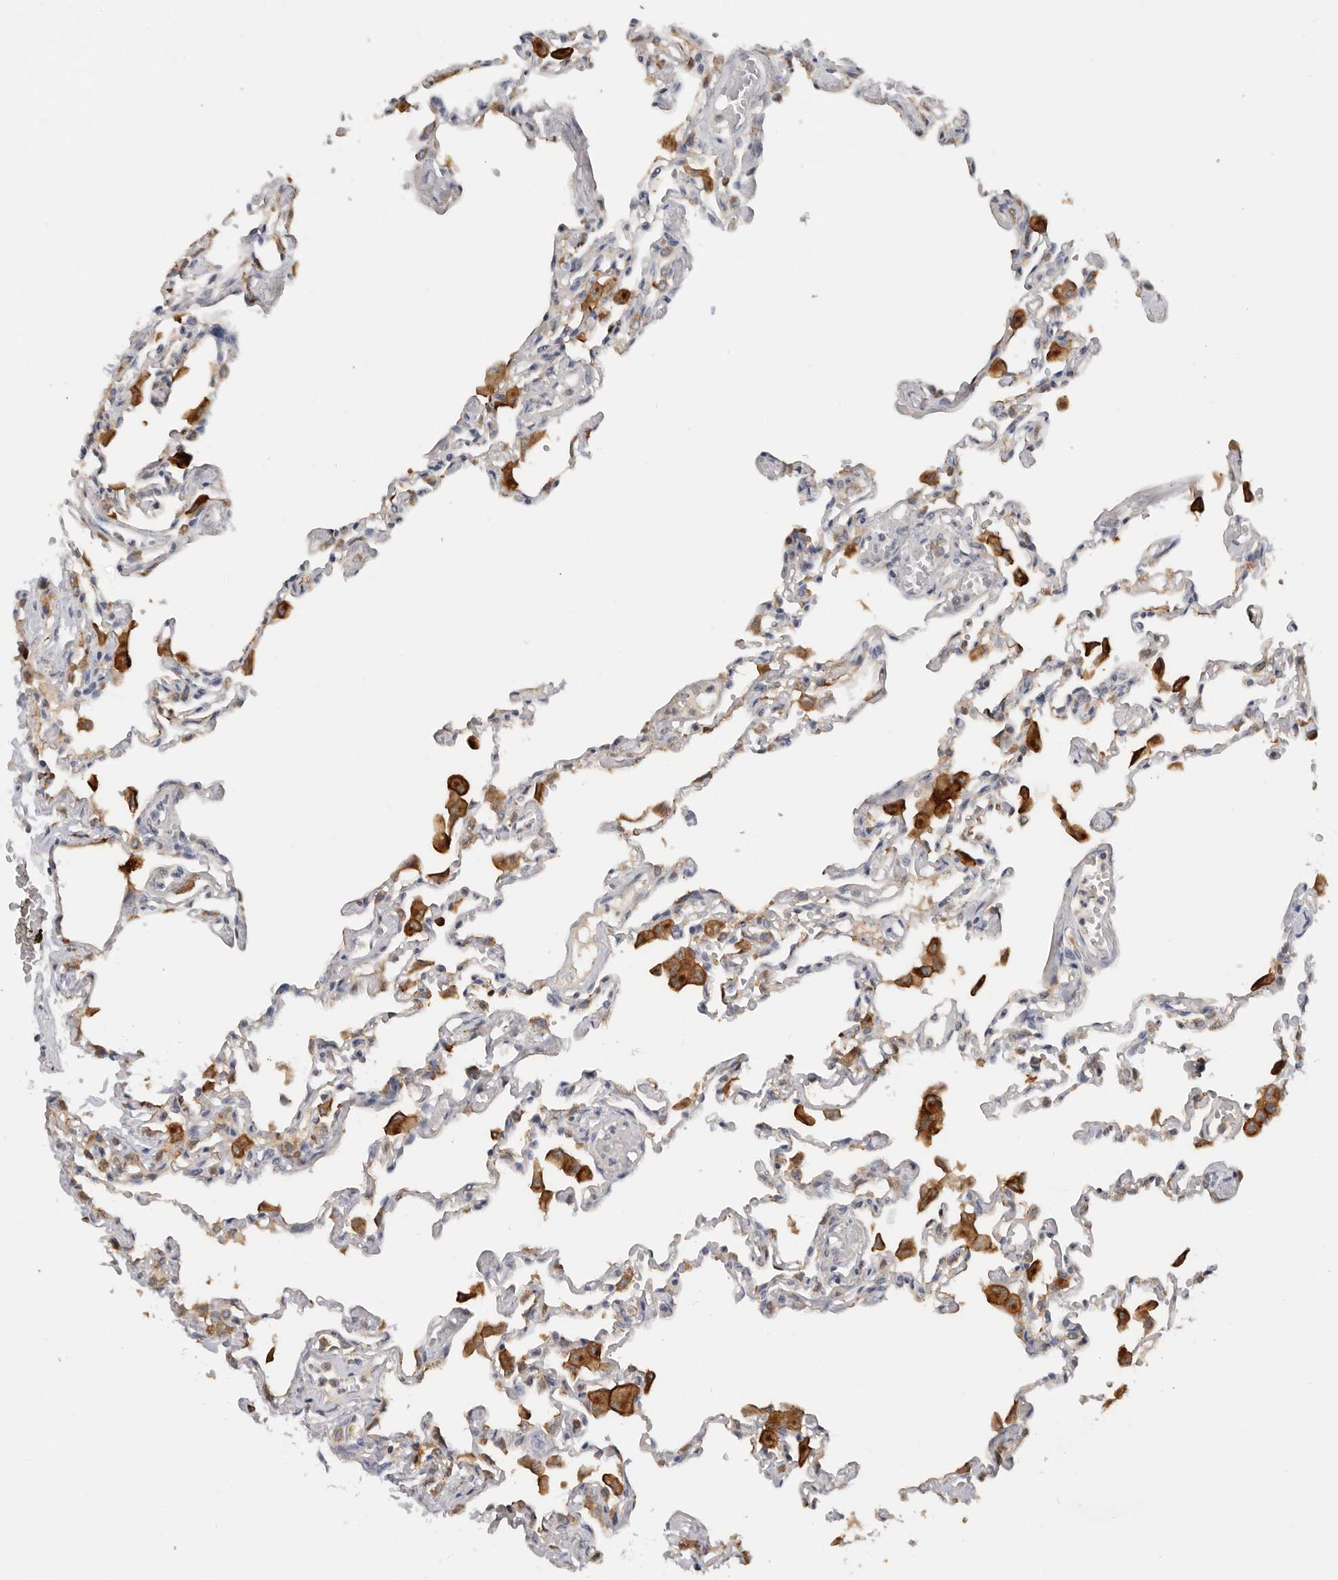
{"staining": {"intensity": "negative", "quantity": "none", "location": "none"}, "tissue": "lung", "cell_type": "Alveolar cells", "image_type": "normal", "snomed": [{"axis": "morphology", "description": "Normal tissue, NOS"}, {"axis": "topography", "description": "Bronchus"}, {"axis": "topography", "description": "Lung"}], "caption": "Histopathology image shows no protein expression in alveolar cells of unremarkable lung.", "gene": "TFRC", "patient": {"sex": "female", "age": 49}}